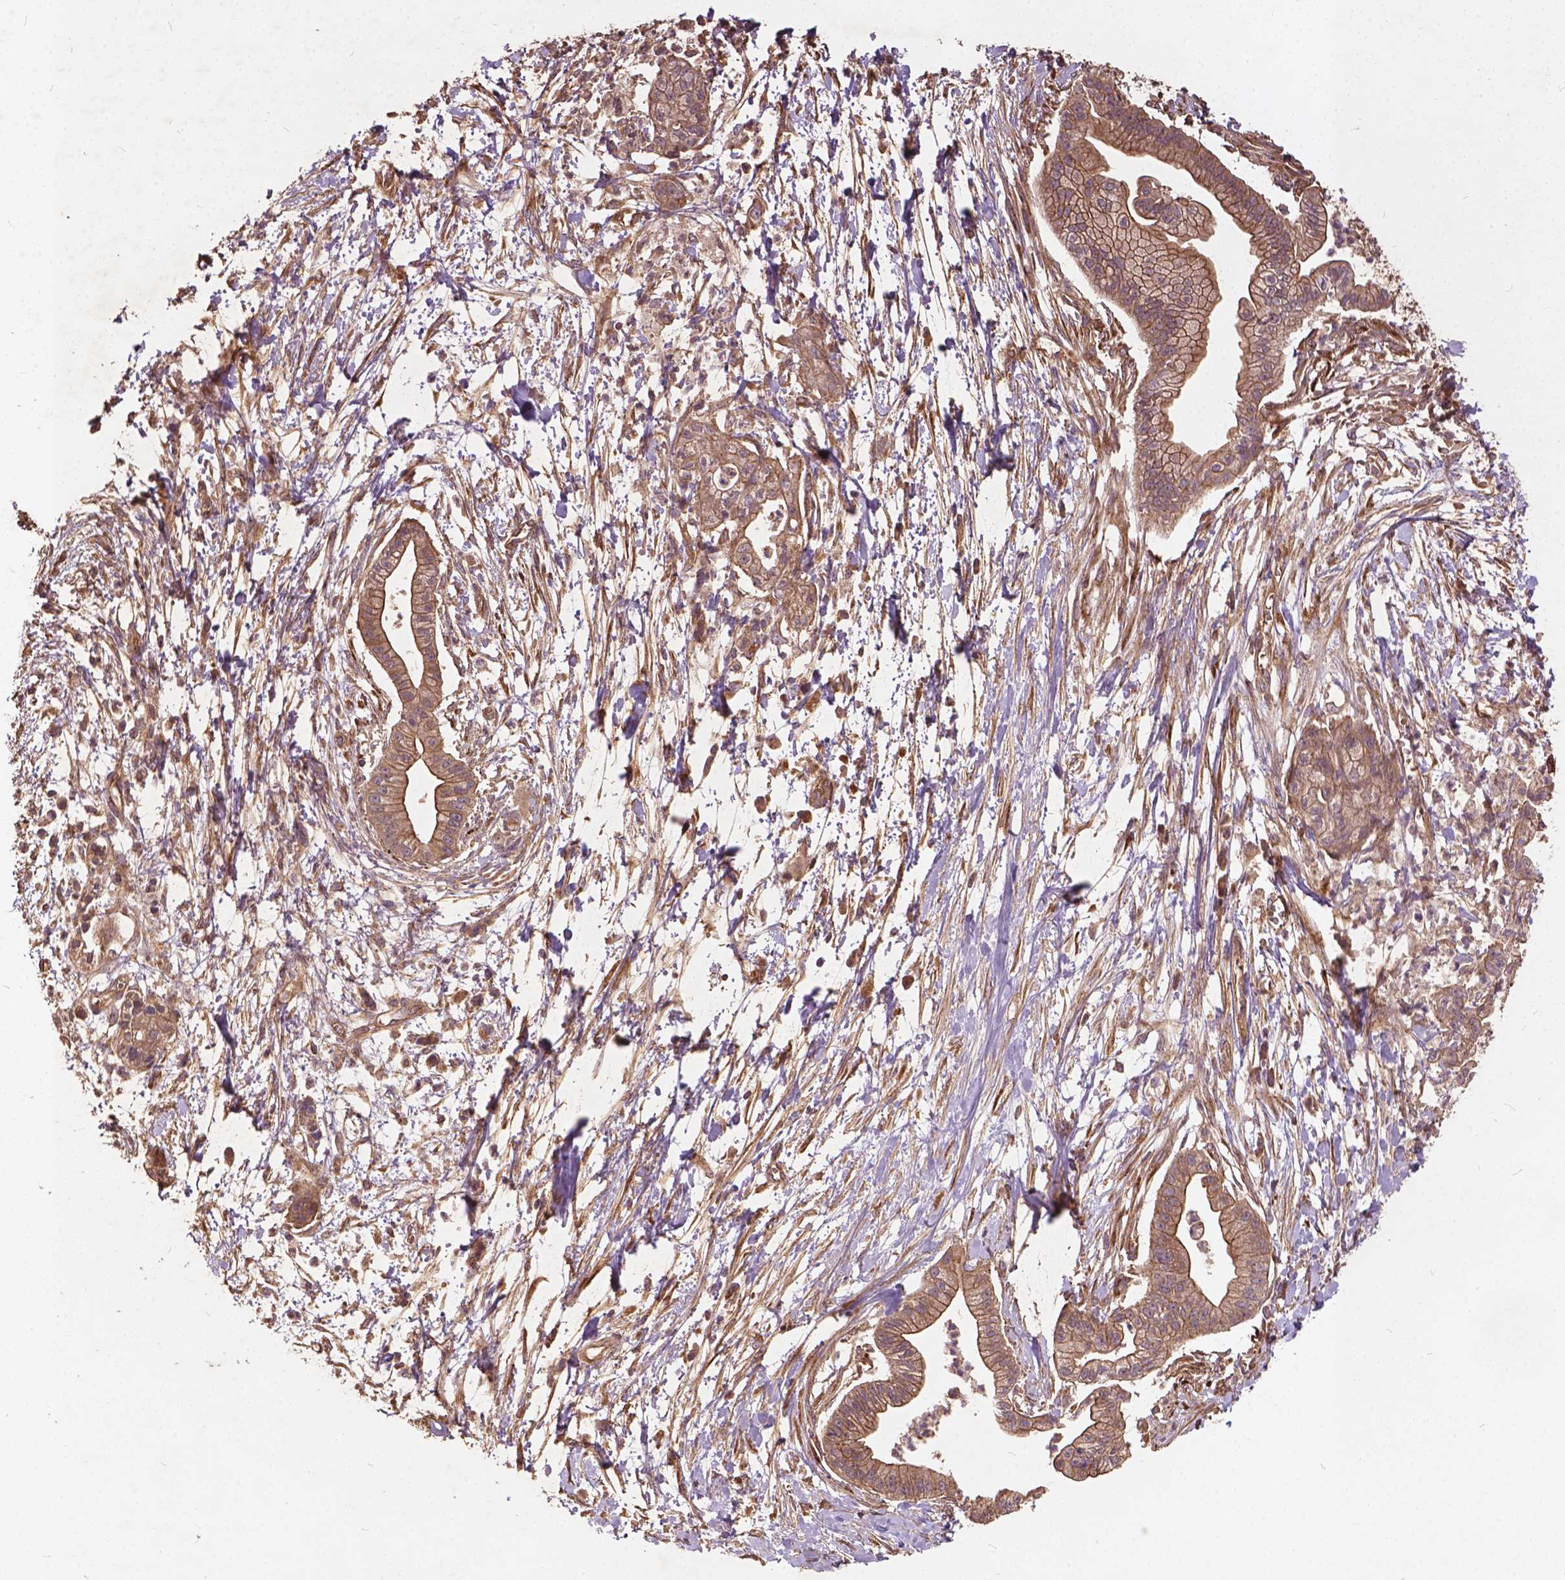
{"staining": {"intensity": "moderate", "quantity": ">75%", "location": "cytoplasmic/membranous"}, "tissue": "pancreatic cancer", "cell_type": "Tumor cells", "image_type": "cancer", "snomed": [{"axis": "morphology", "description": "Normal tissue, NOS"}, {"axis": "morphology", "description": "Adenocarcinoma, NOS"}, {"axis": "topography", "description": "Lymph node"}, {"axis": "topography", "description": "Pancreas"}], "caption": "Pancreatic cancer (adenocarcinoma) tissue shows moderate cytoplasmic/membranous expression in approximately >75% of tumor cells (DAB (3,3'-diaminobenzidine) IHC with brightfield microscopy, high magnification).", "gene": "UBXN2A", "patient": {"sex": "female", "age": 58}}